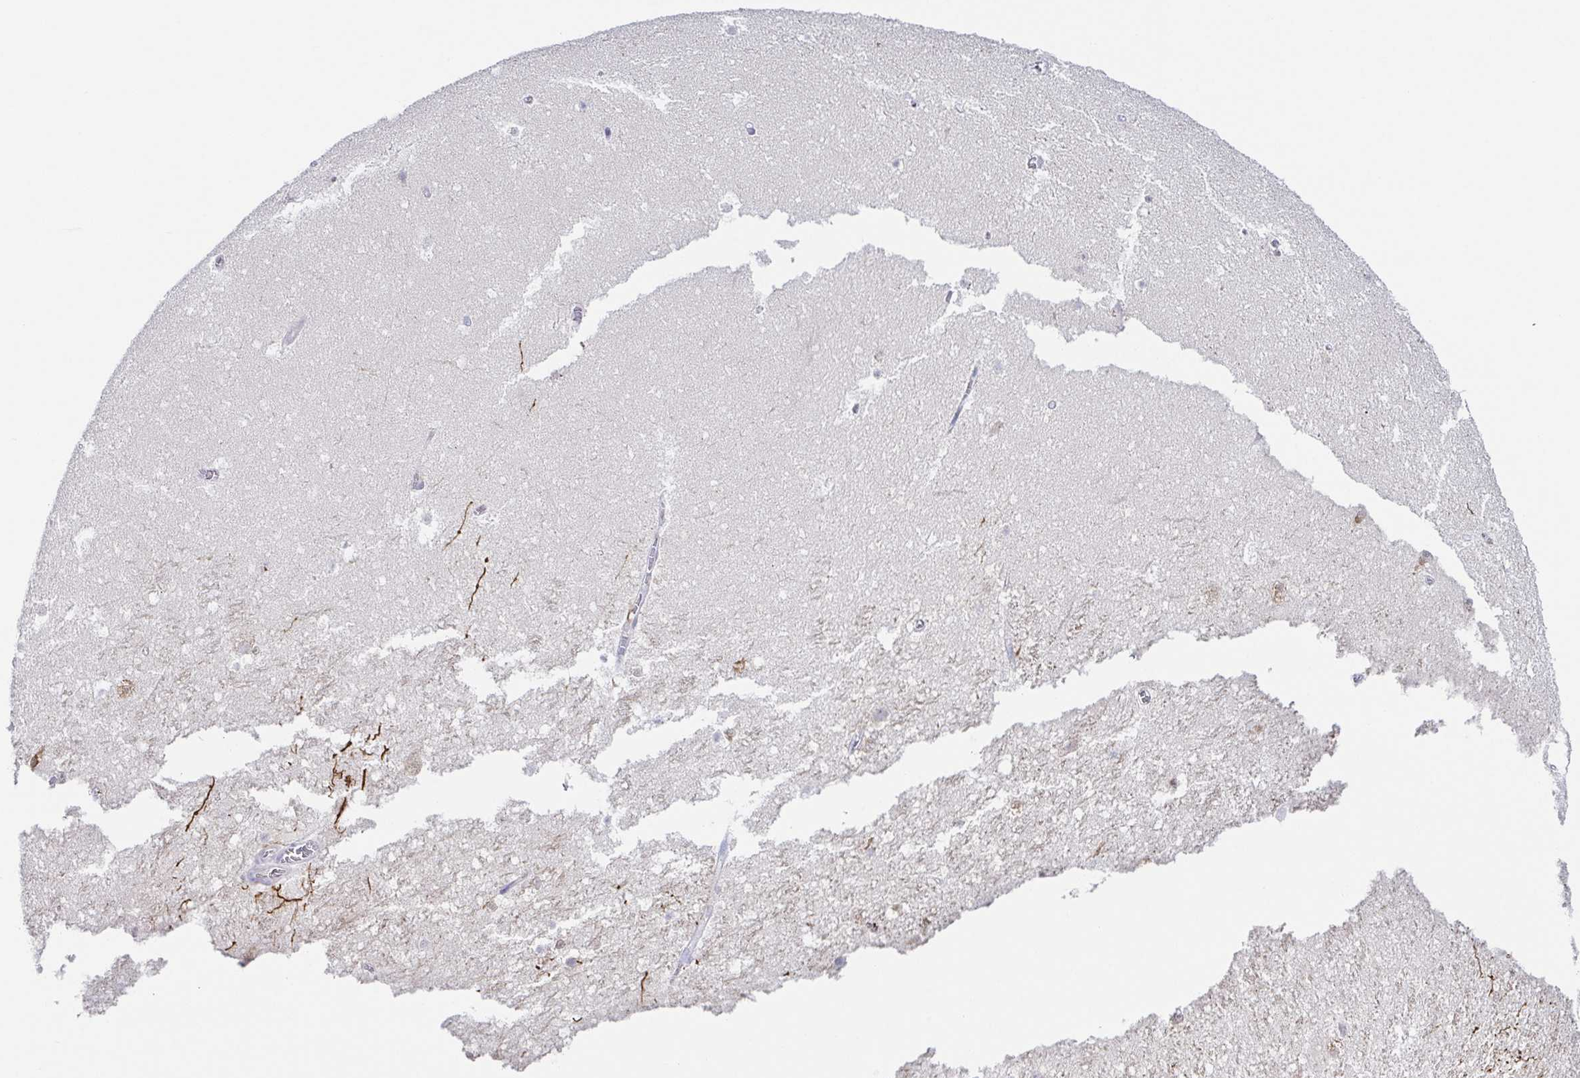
{"staining": {"intensity": "negative", "quantity": "none", "location": "none"}, "tissue": "hippocampus", "cell_type": "Glial cells", "image_type": "normal", "snomed": [{"axis": "morphology", "description": "Normal tissue, NOS"}, {"axis": "topography", "description": "Hippocampus"}], "caption": "DAB (3,3'-diaminobenzidine) immunohistochemical staining of benign hippocampus shows no significant expression in glial cells.", "gene": "HTR2A", "patient": {"sex": "female", "age": 42}}